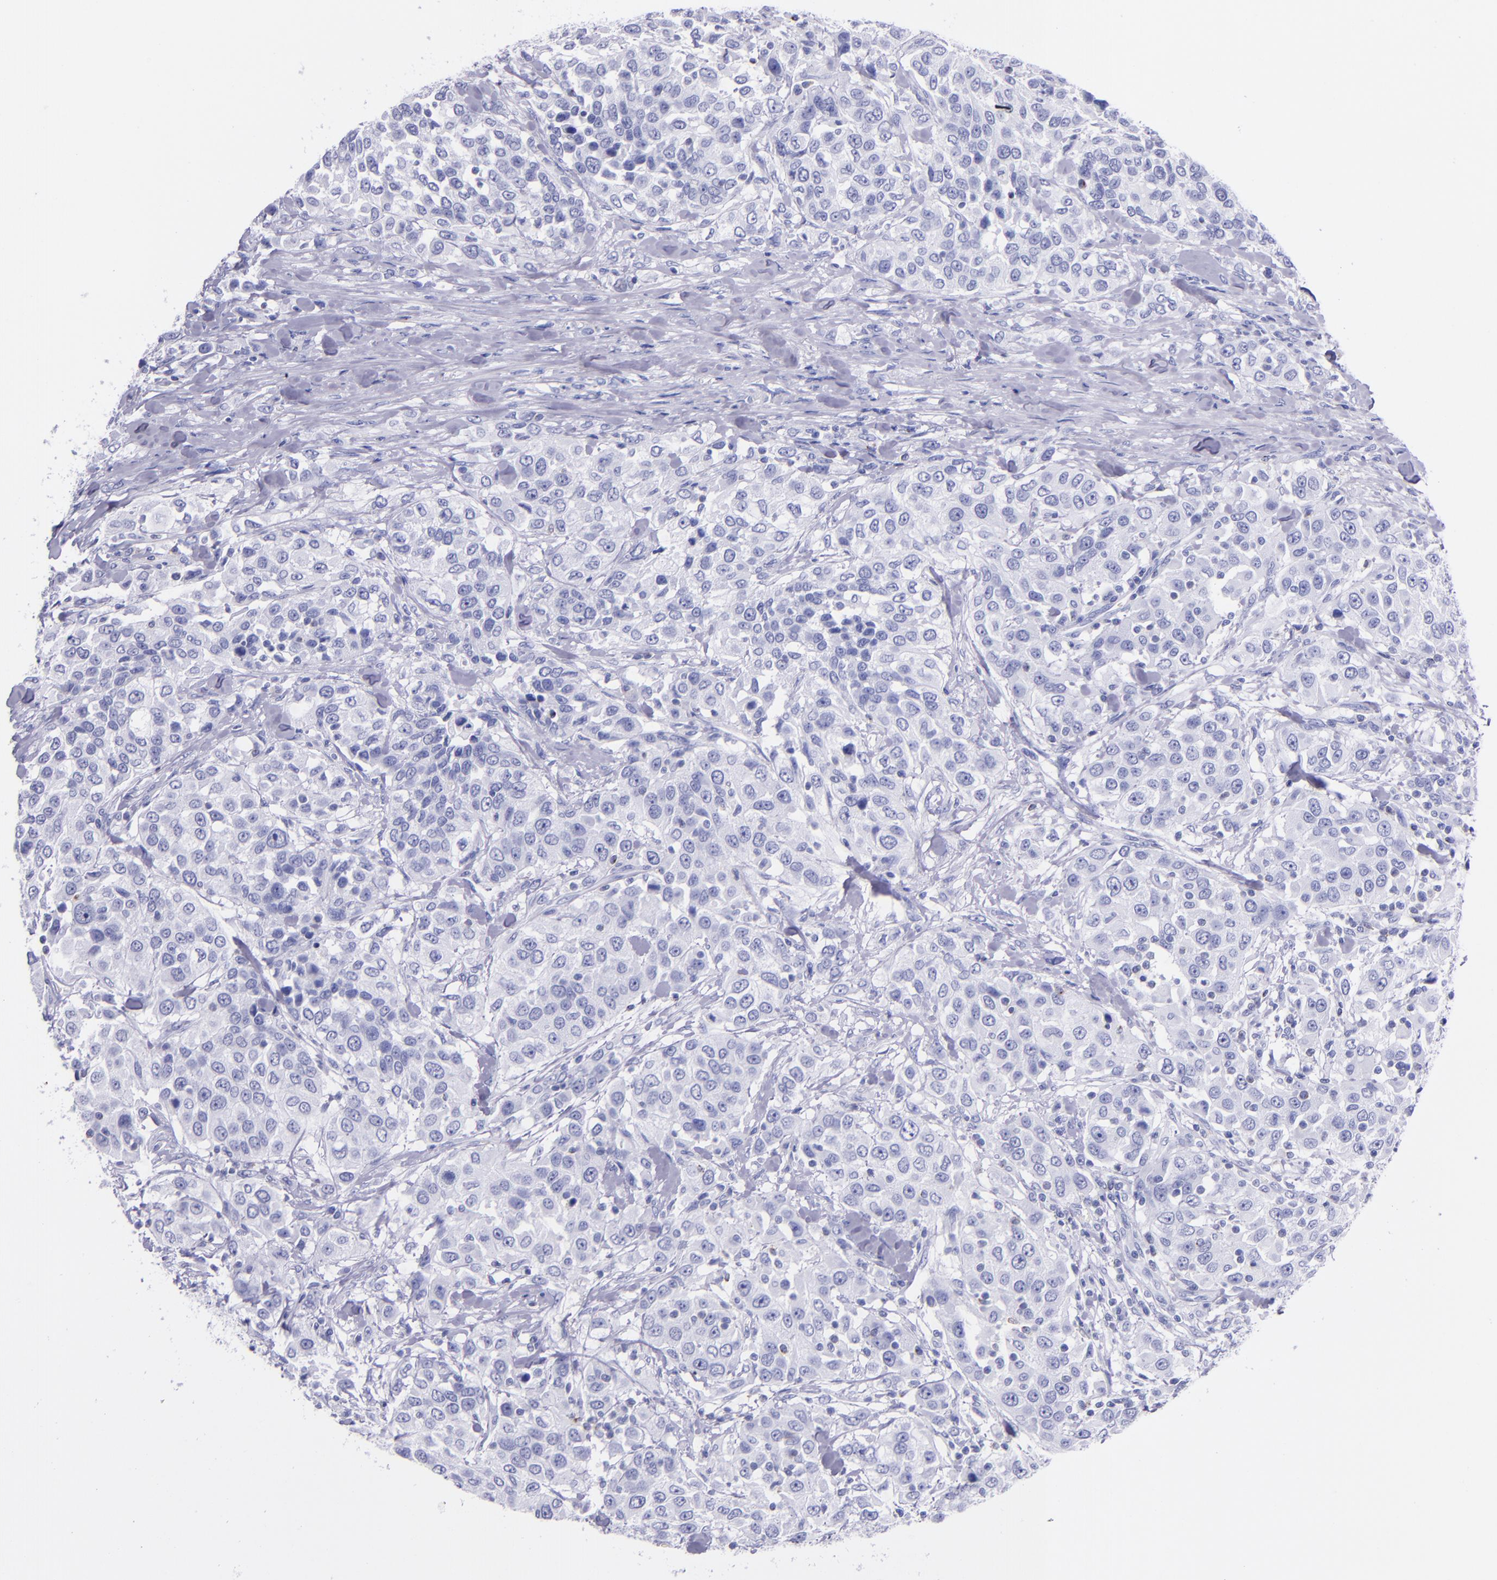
{"staining": {"intensity": "negative", "quantity": "none", "location": "none"}, "tissue": "urothelial cancer", "cell_type": "Tumor cells", "image_type": "cancer", "snomed": [{"axis": "morphology", "description": "Urothelial carcinoma, High grade"}, {"axis": "topography", "description": "Urinary bladder"}], "caption": "Urothelial cancer was stained to show a protein in brown. There is no significant expression in tumor cells.", "gene": "LAG3", "patient": {"sex": "female", "age": 80}}